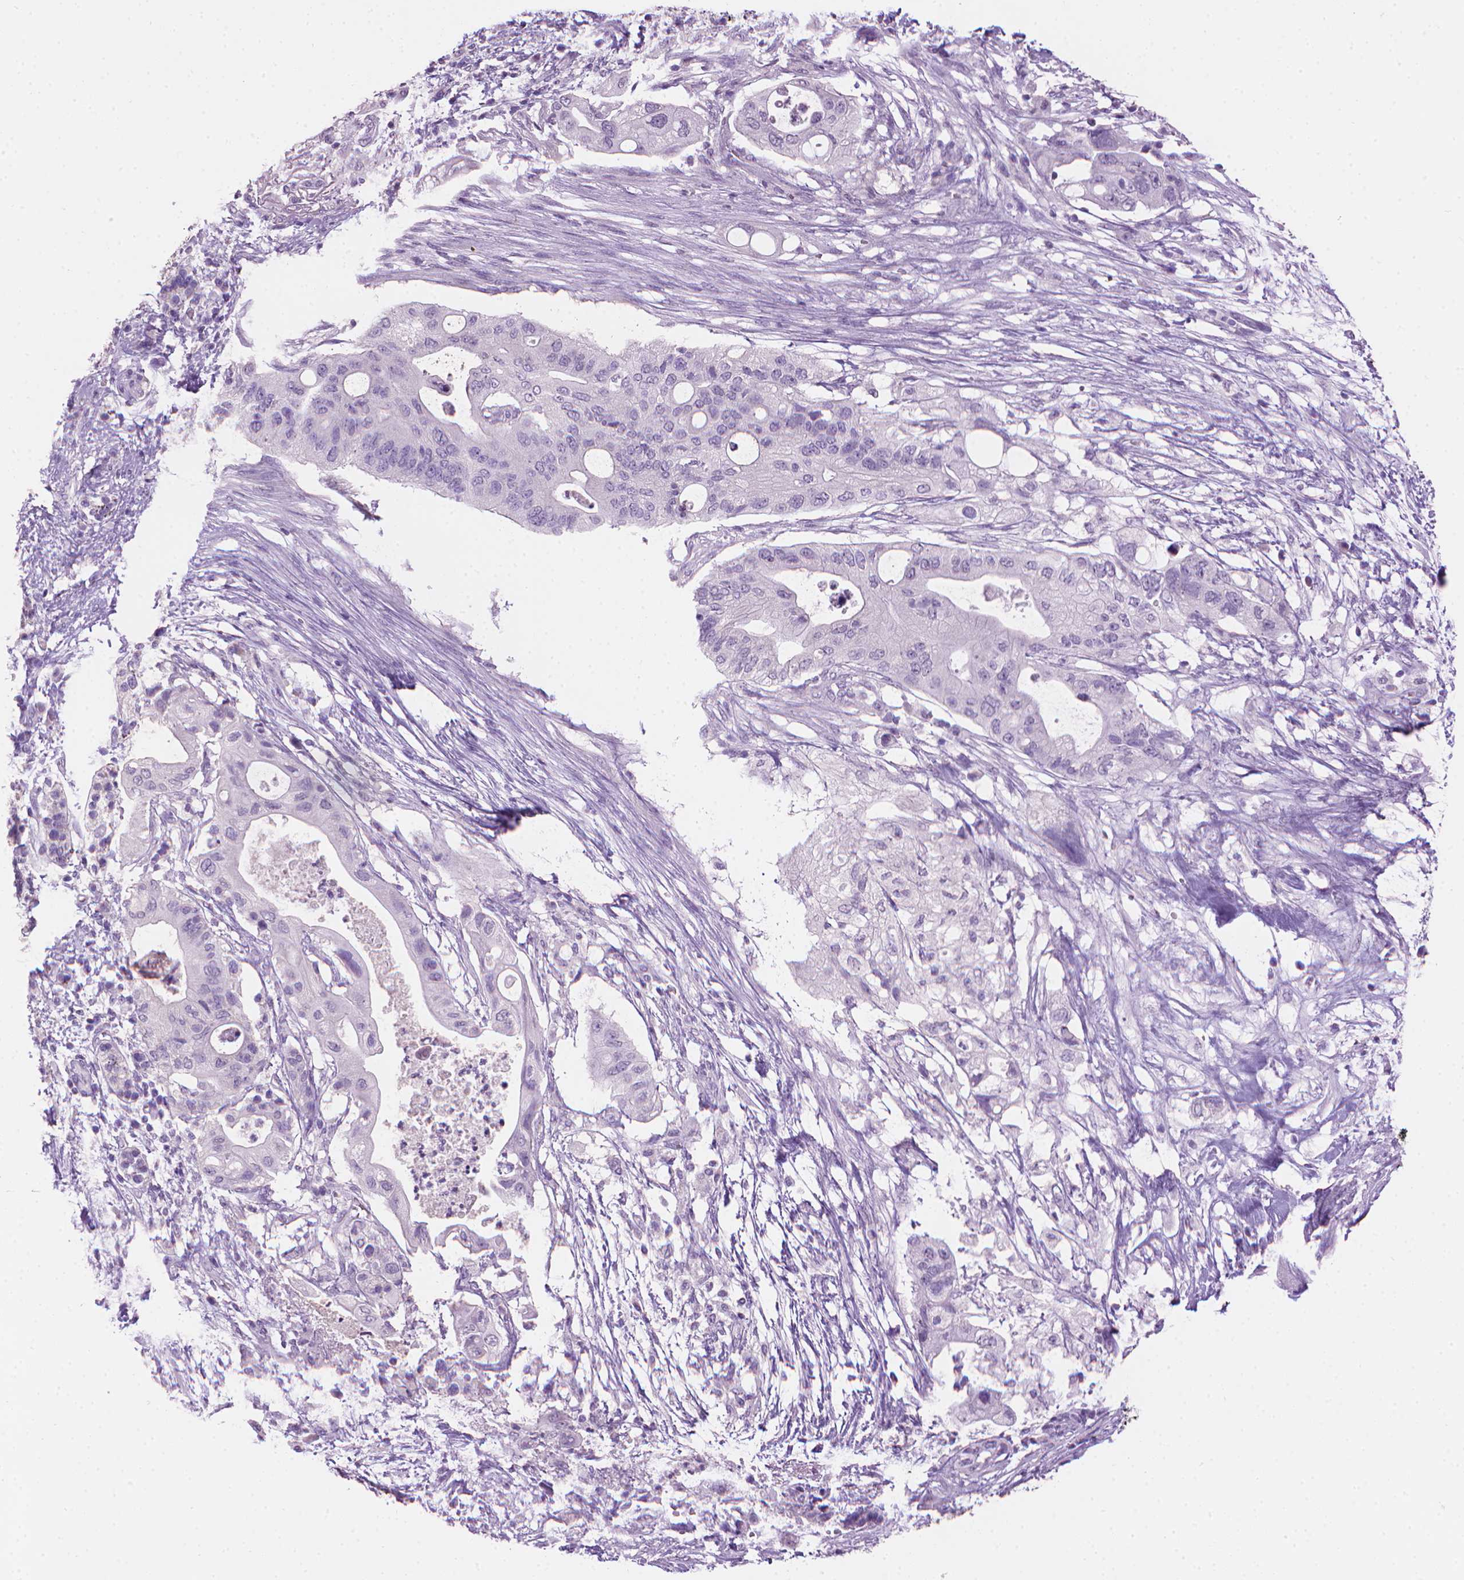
{"staining": {"intensity": "negative", "quantity": "none", "location": "none"}, "tissue": "pancreatic cancer", "cell_type": "Tumor cells", "image_type": "cancer", "snomed": [{"axis": "morphology", "description": "Adenocarcinoma, NOS"}, {"axis": "topography", "description": "Pancreas"}], "caption": "This is a micrograph of immunohistochemistry (IHC) staining of adenocarcinoma (pancreatic), which shows no positivity in tumor cells. (Brightfield microscopy of DAB (3,3'-diaminobenzidine) immunohistochemistry (IHC) at high magnification).", "gene": "MLANA", "patient": {"sex": "female", "age": 72}}